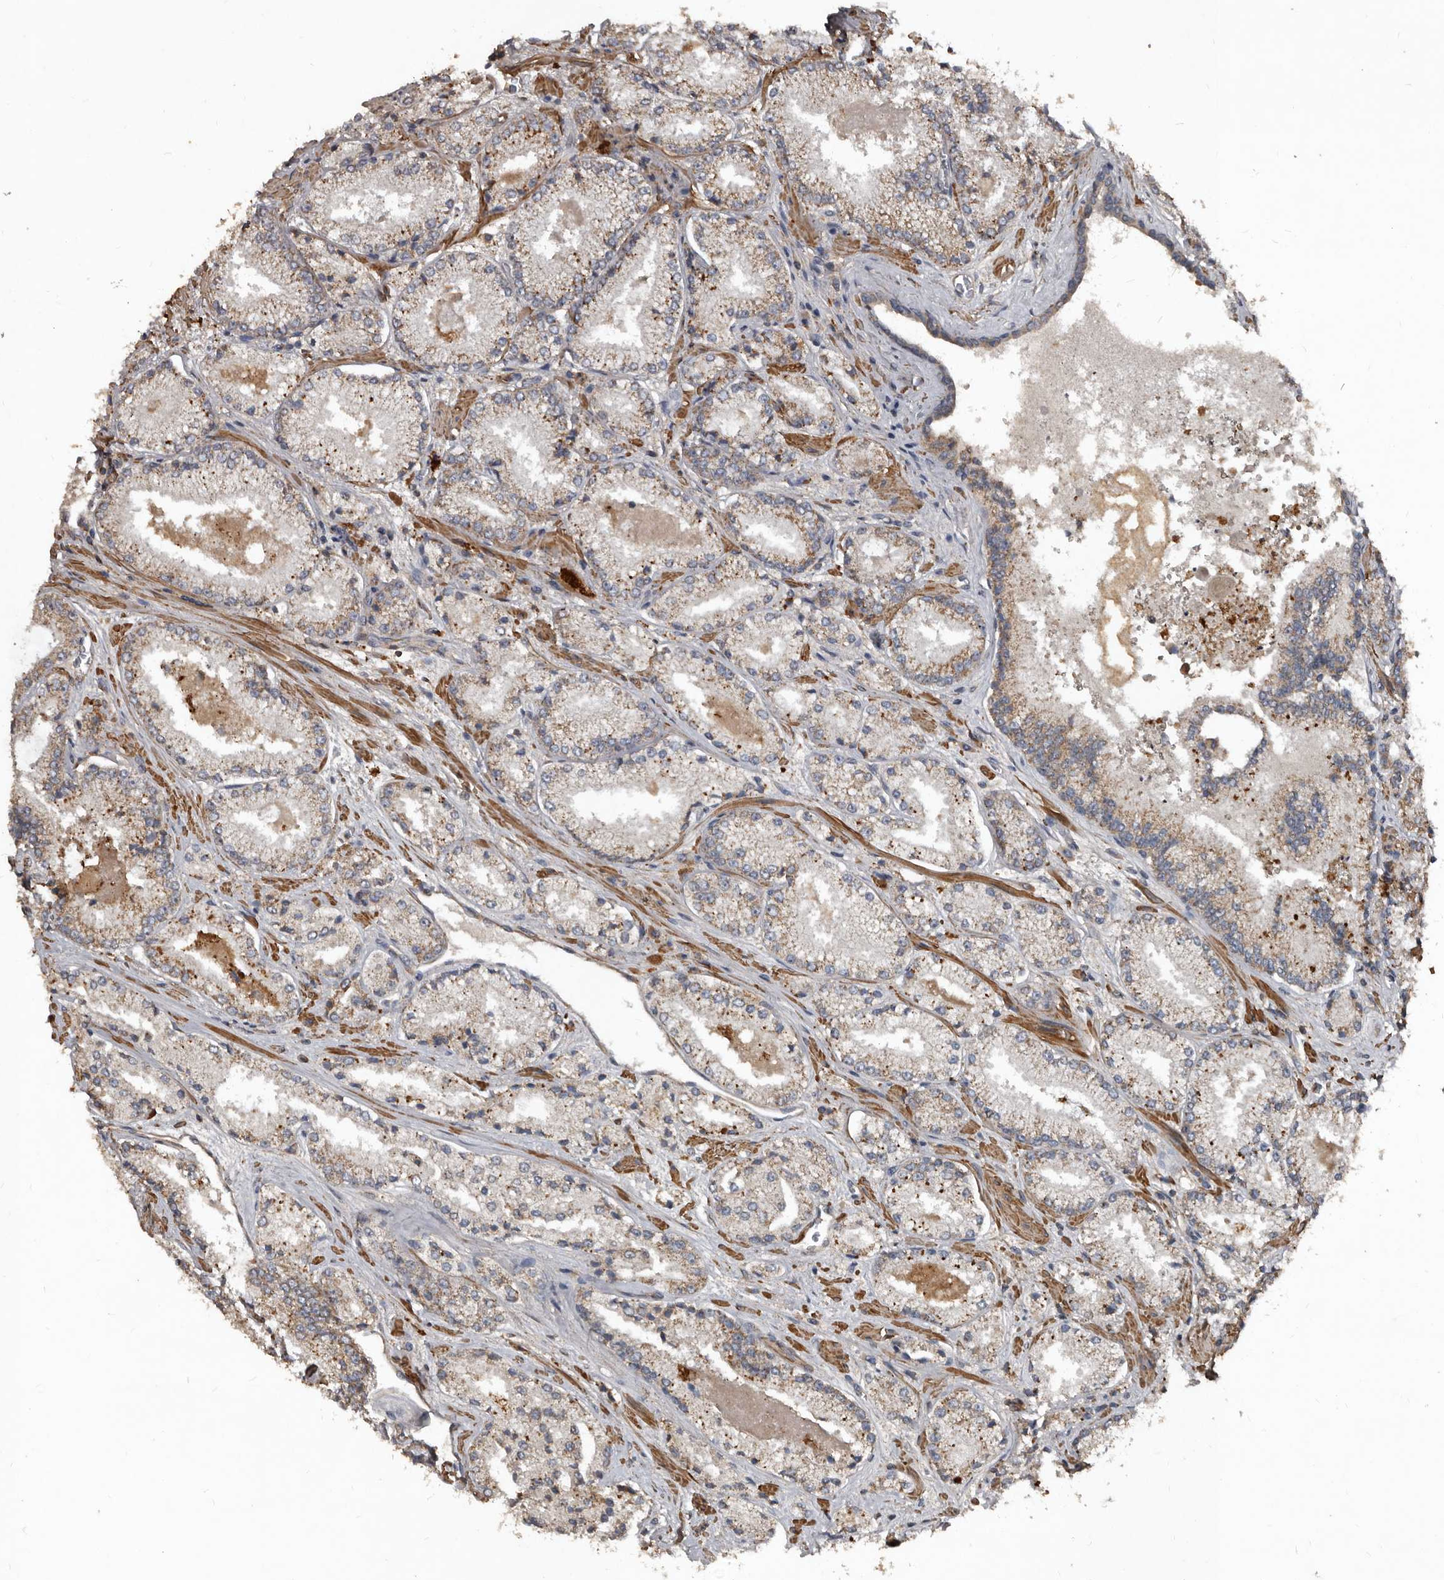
{"staining": {"intensity": "weak", "quantity": "25%-75%", "location": "cytoplasmic/membranous"}, "tissue": "prostate cancer", "cell_type": "Tumor cells", "image_type": "cancer", "snomed": [{"axis": "morphology", "description": "Adenocarcinoma, High grade"}, {"axis": "topography", "description": "Prostate"}], "caption": "Protein staining shows weak cytoplasmic/membranous staining in approximately 25%-75% of tumor cells in prostate cancer.", "gene": "GREB1", "patient": {"sex": "male", "age": 73}}